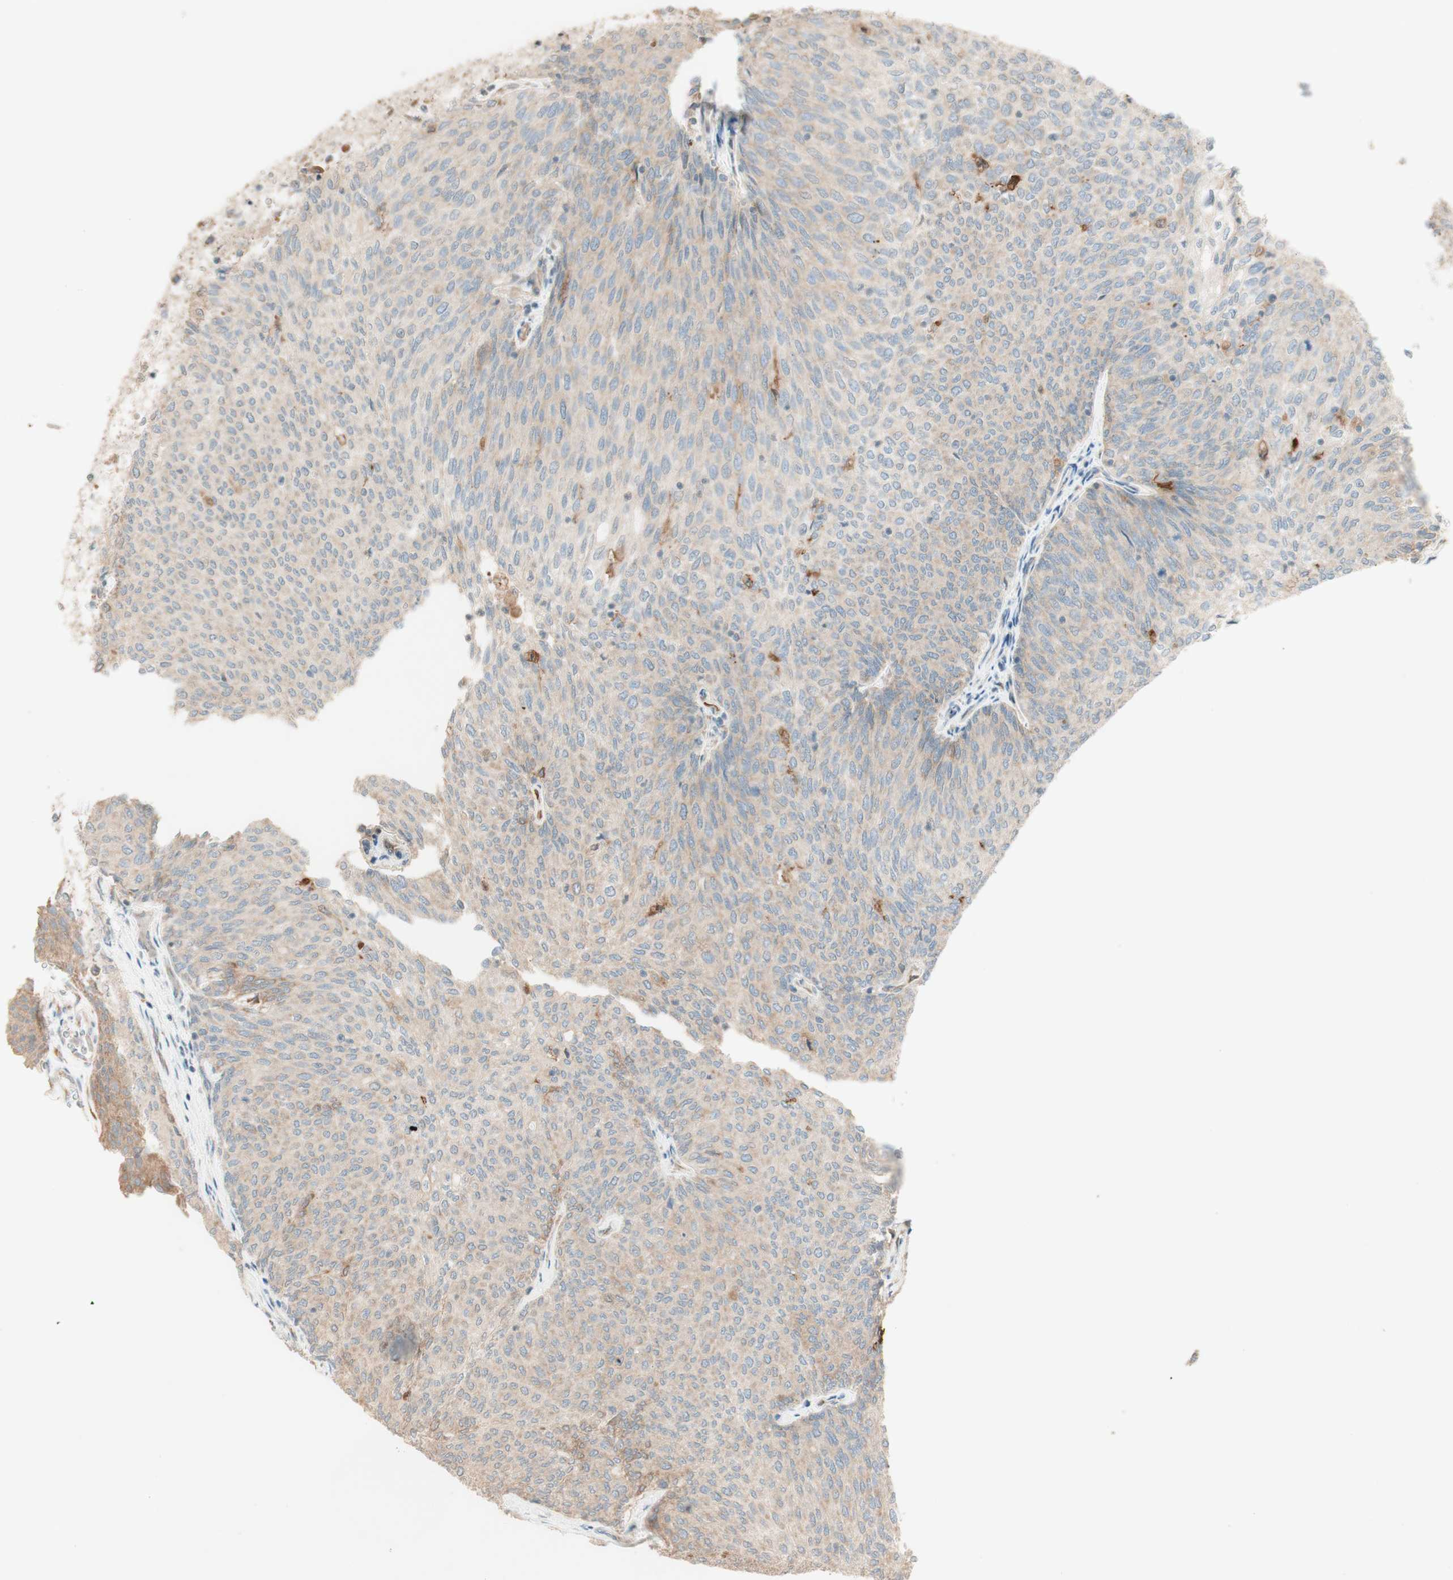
{"staining": {"intensity": "weak", "quantity": ">75%", "location": "cytoplasmic/membranous"}, "tissue": "urothelial cancer", "cell_type": "Tumor cells", "image_type": "cancer", "snomed": [{"axis": "morphology", "description": "Urothelial carcinoma, Low grade"}, {"axis": "topography", "description": "Urinary bladder"}], "caption": "Protein expression analysis of urothelial carcinoma (low-grade) shows weak cytoplasmic/membranous positivity in about >75% of tumor cells.", "gene": "CLCN2", "patient": {"sex": "female", "age": 79}}